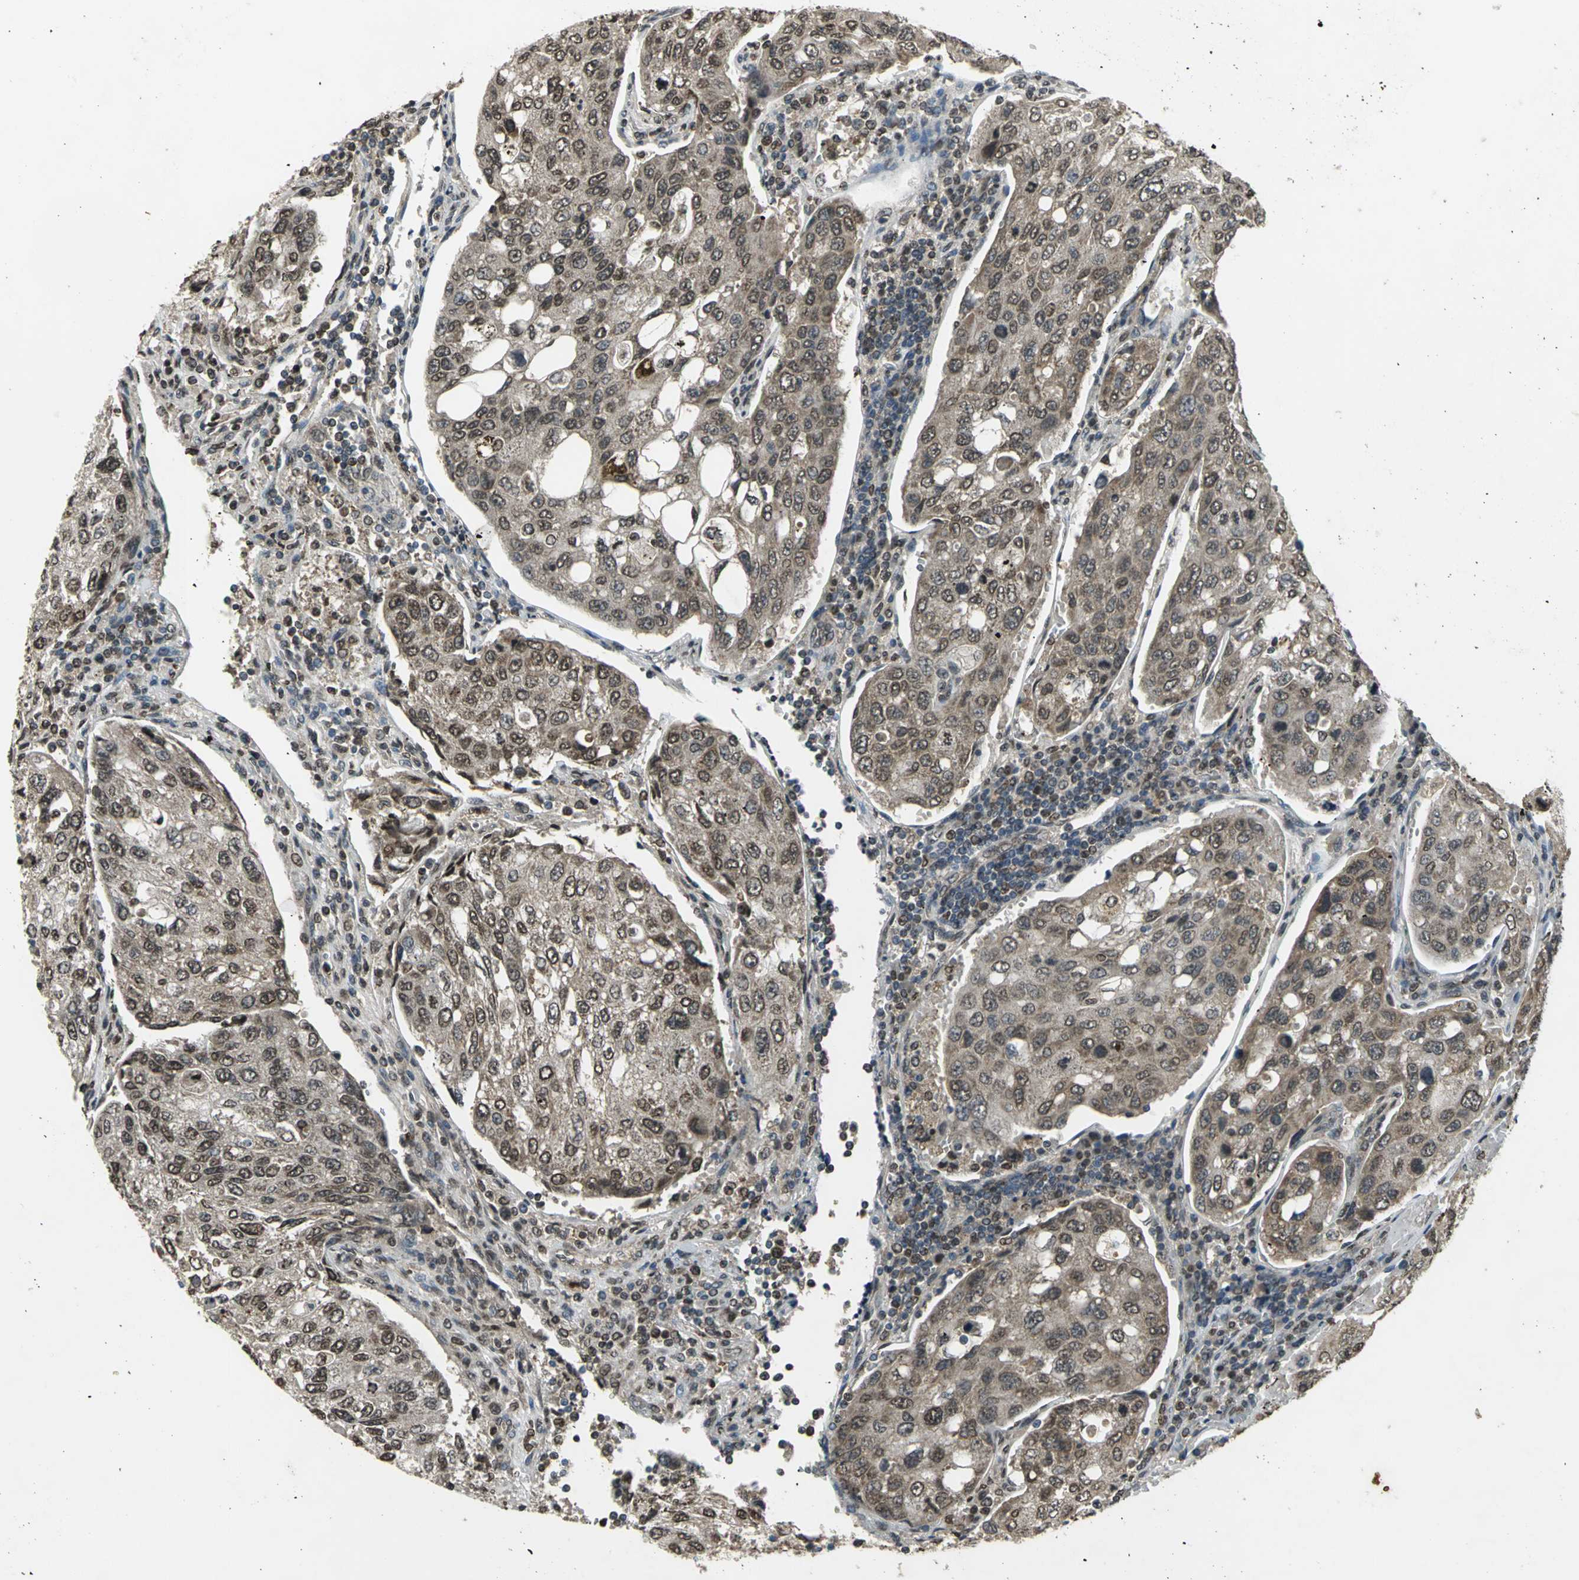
{"staining": {"intensity": "moderate", "quantity": ">75%", "location": "cytoplasmic/membranous,nuclear"}, "tissue": "urothelial cancer", "cell_type": "Tumor cells", "image_type": "cancer", "snomed": [{"axis": "morphology", "description": "Urothelial carcinoma, High grade"}, {"axis": "topography", "description": "Lymph node"}, {"axis": "topography", "description": "Urinary bladder"}], "caption": "Immunohistochemical staining of human urothelial carcinoma (high-grade) displays medium levels of moderate cytoplasmic/membranous and nuclear protein staining in approximately >75% of tumor cells.", "gene": "AHR", "patient": {"sex": "male", "age": 51}}